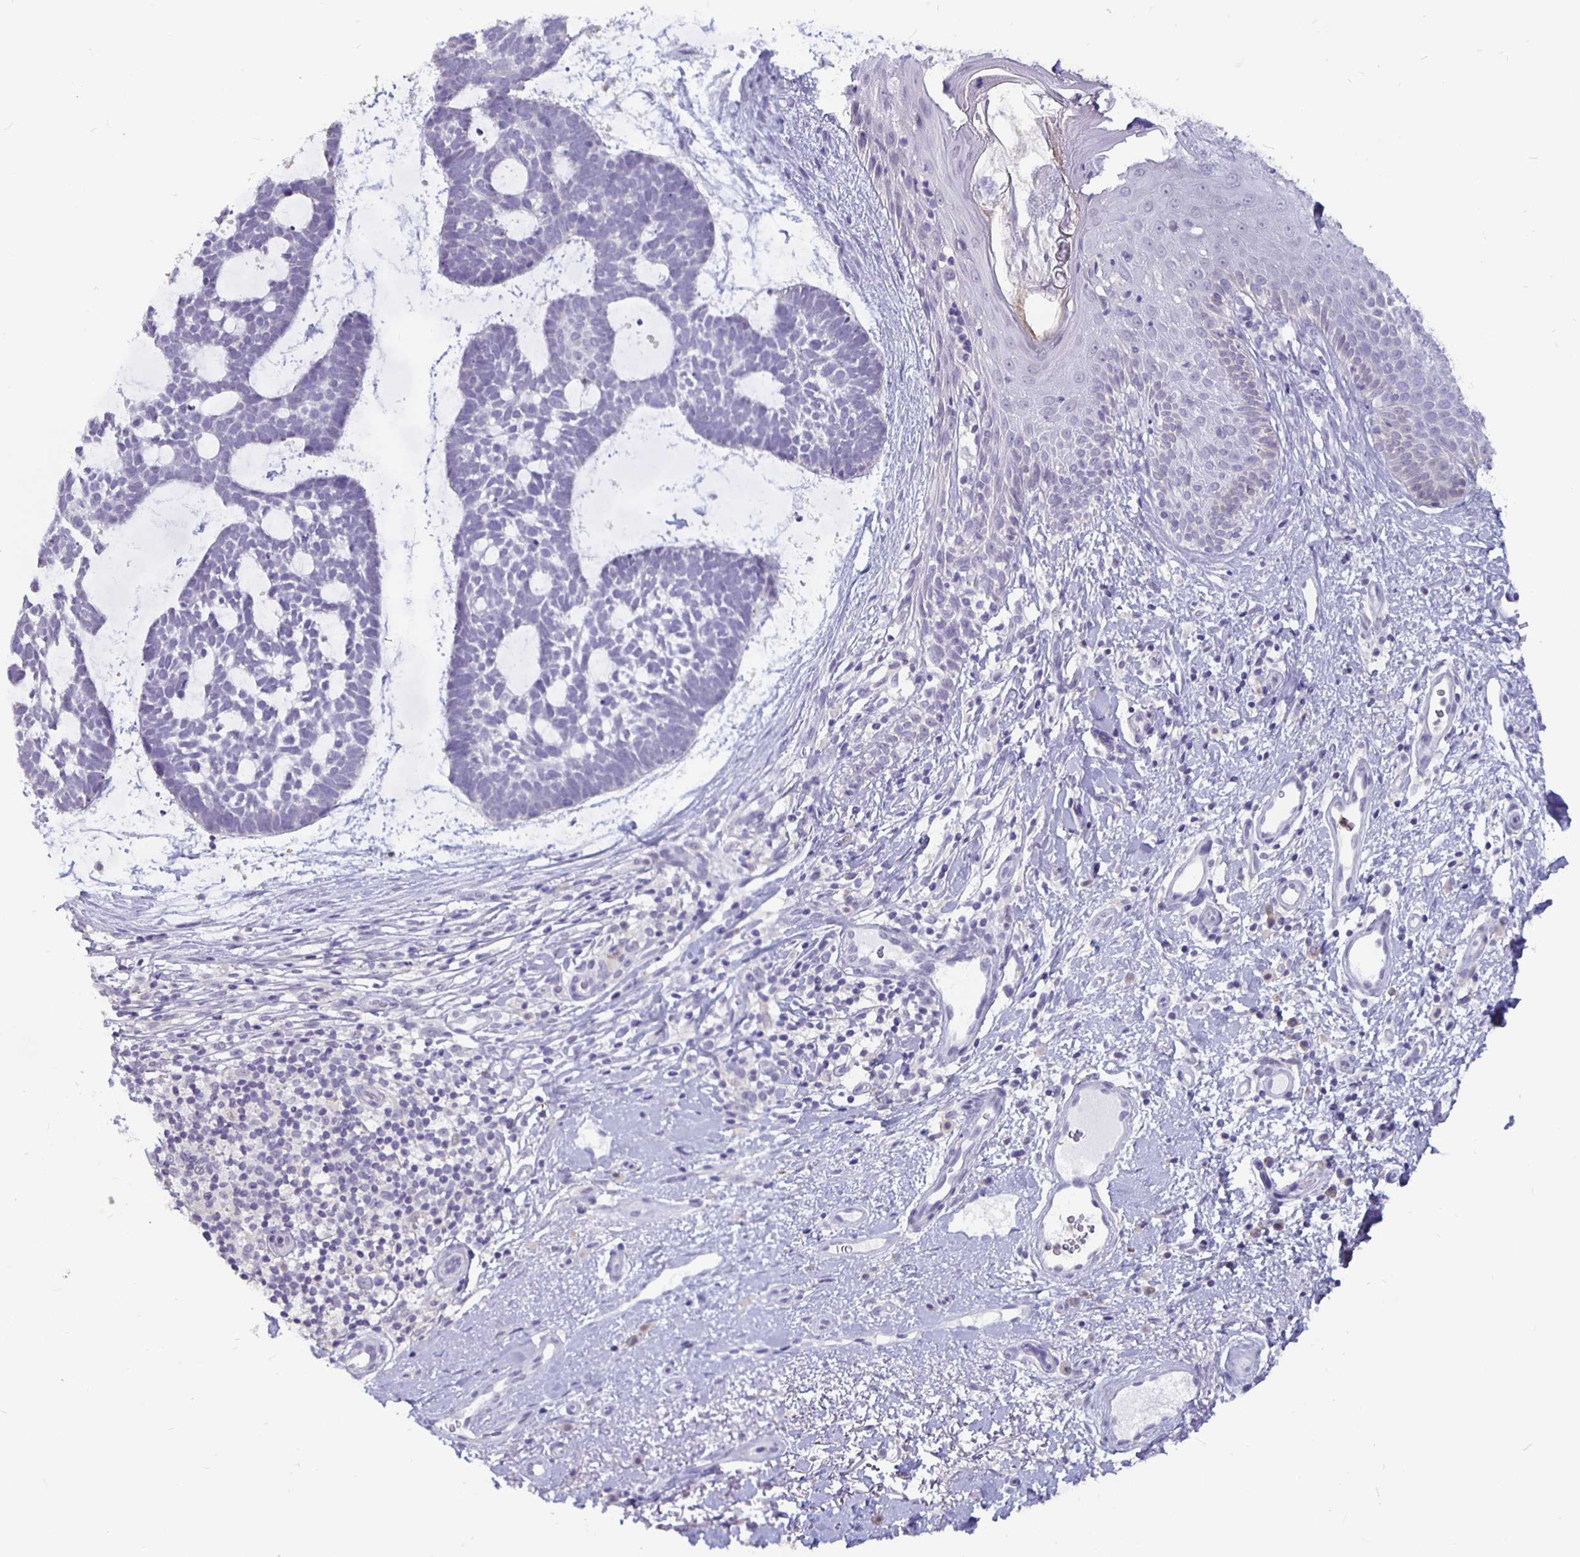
{"staining": {"intensity": "negative", "quantity": "none", "location": "none"}, "tissue": "skin cancer", "cell_type": "Tumor cells", "image_type": "cancer", "snomed": [{"axis": "morphology", "description": "Basal cell carcinoma"}, {"axis": "topography", "description": "Skin"}], "caption": "The immunohistochemistry (IHC) image has no significant staining in tumor cells of skin cancer tissue.", "gene": "GPX4", "patient": {"sex": "male", "age": 64}}